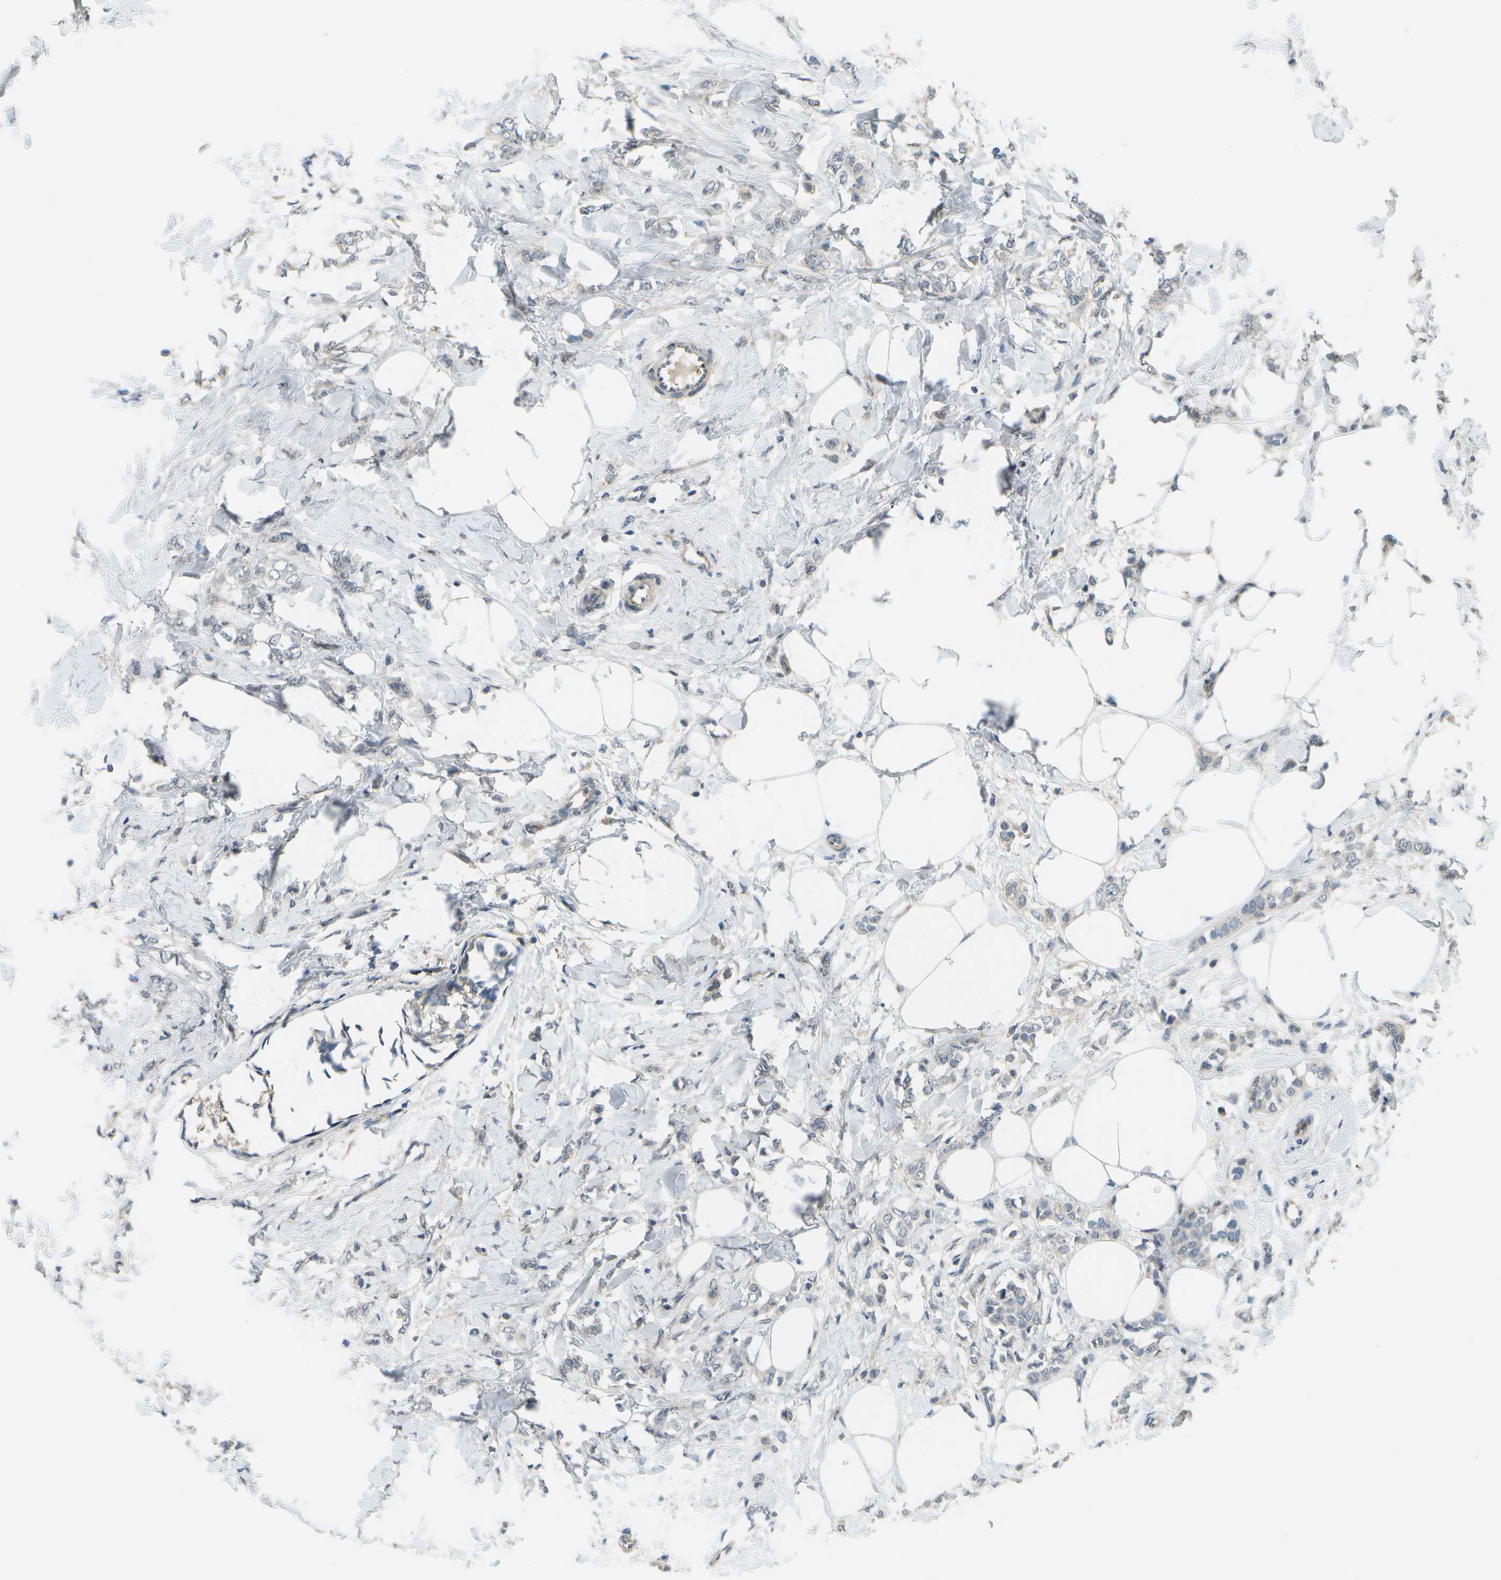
{"staining": {"intensity": "negative", "quantity": "none", "location": "none"}, "tissue": "breast cancer", "cell_type": "Tumor cells", "image_type": "cancer", "snomed": [{"axis": "morphology", "description": "Lobular carcinoma, in situ"}, {"axis": "morphology", "description": "Lobular carcinoma"}, {"axis": "topography", "description": "Breast"}], "caption": "This is an immunohistochemistry image of human breast cancer. There is no positivity in tumor cells.", "gene": "WNK2", "patient": {"sex": "female", "age": 41}}